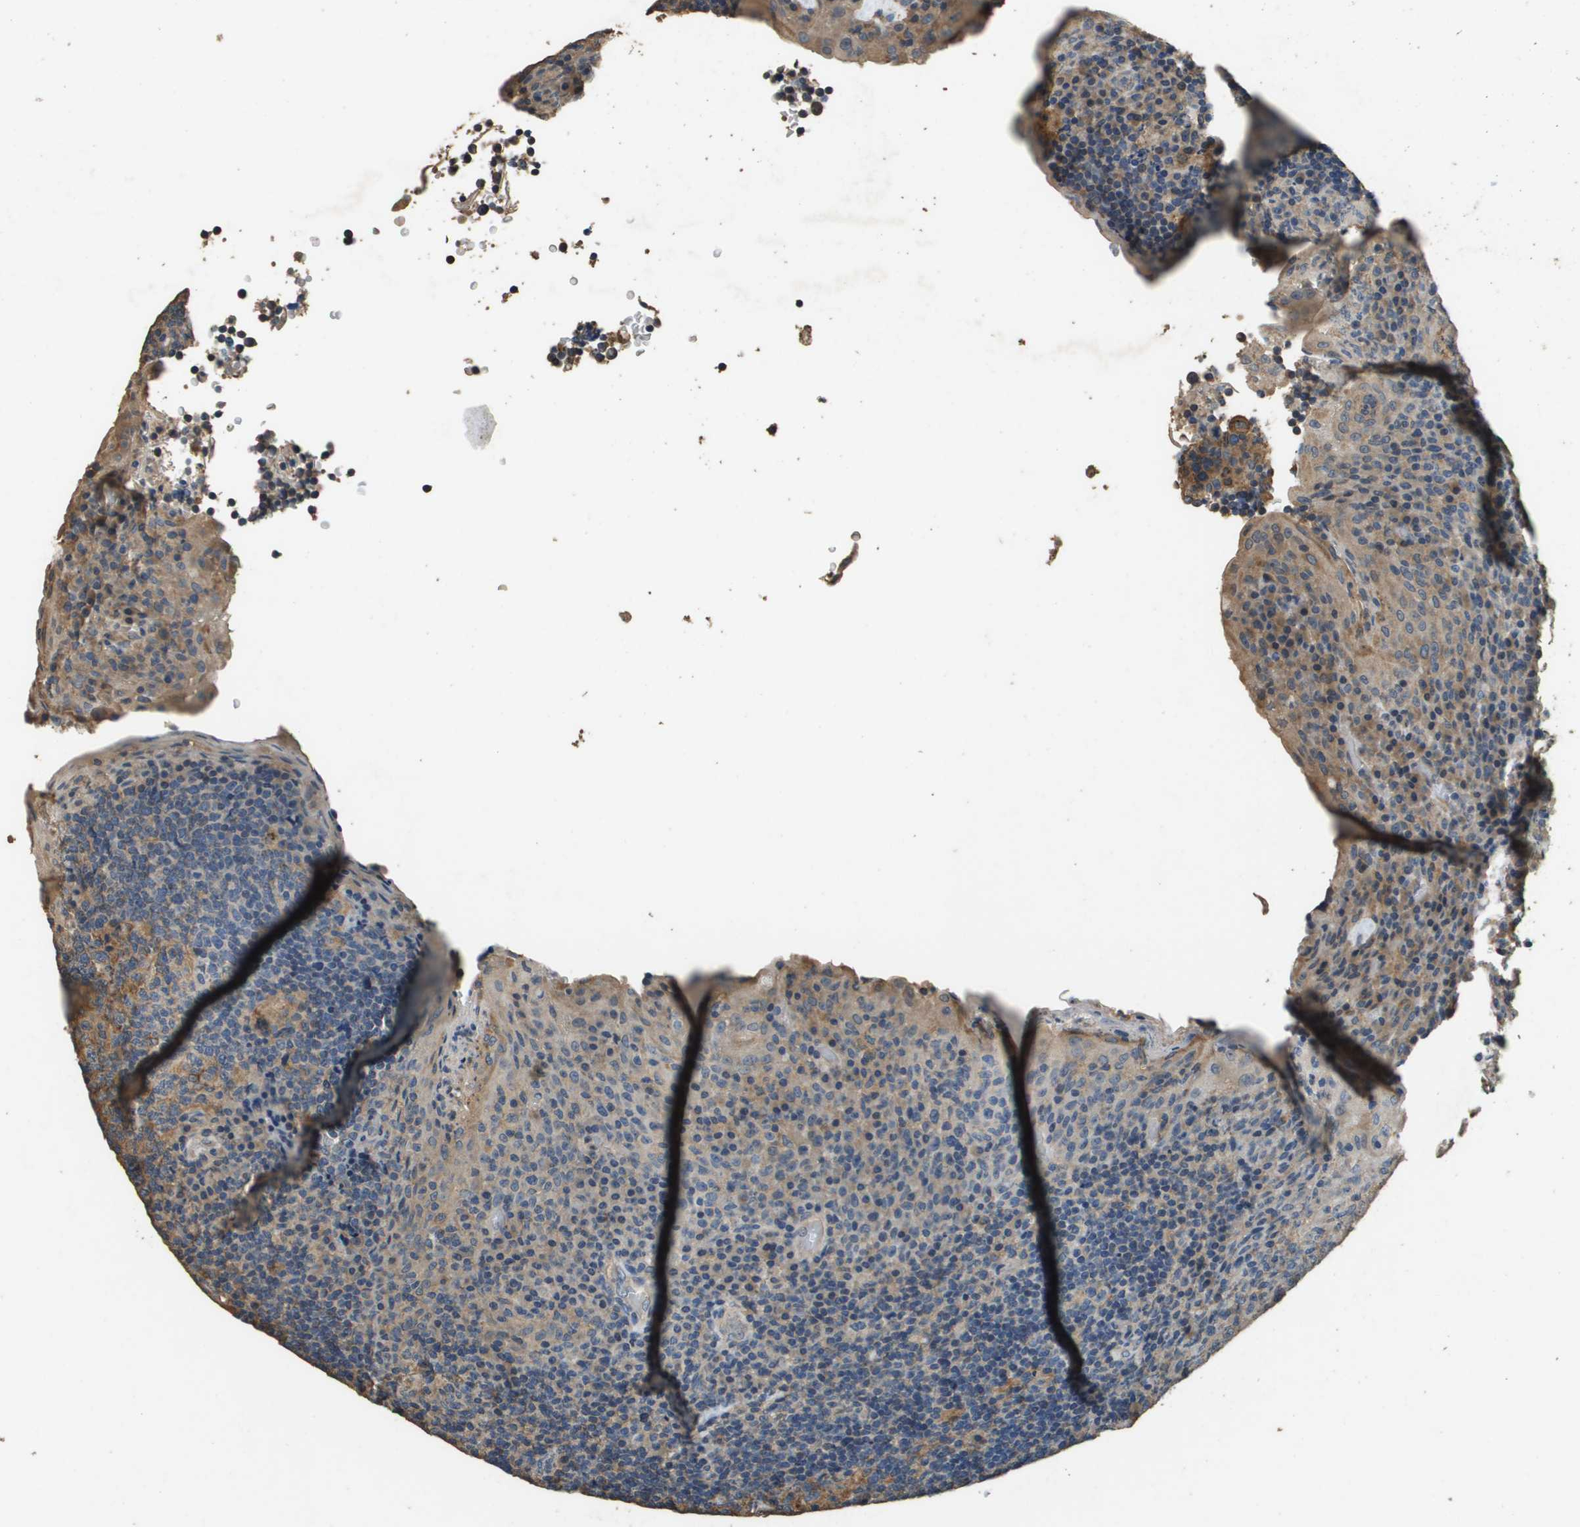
{"staining": {"intensity": "moderate", "quantity": ">75%", "location": "cytoplasmic/membranous"}, "tissue": "tonsil", "cell_type": "Germinal center cells", "image_type": "normal", "snomed": [{"axis": "morphology", "description": "Normal tissue, NOS"}, {"axis": "topography", "description": "Tonsil"}], "caption": "Immunohistochemistry of unremarkable human tonsil displays medium levels of moderate cytoplasmic/membranous expression in about >75% of germinal center cells.", "gene": "RAB6B", "patient": {"sex": "male", "age": 17}}